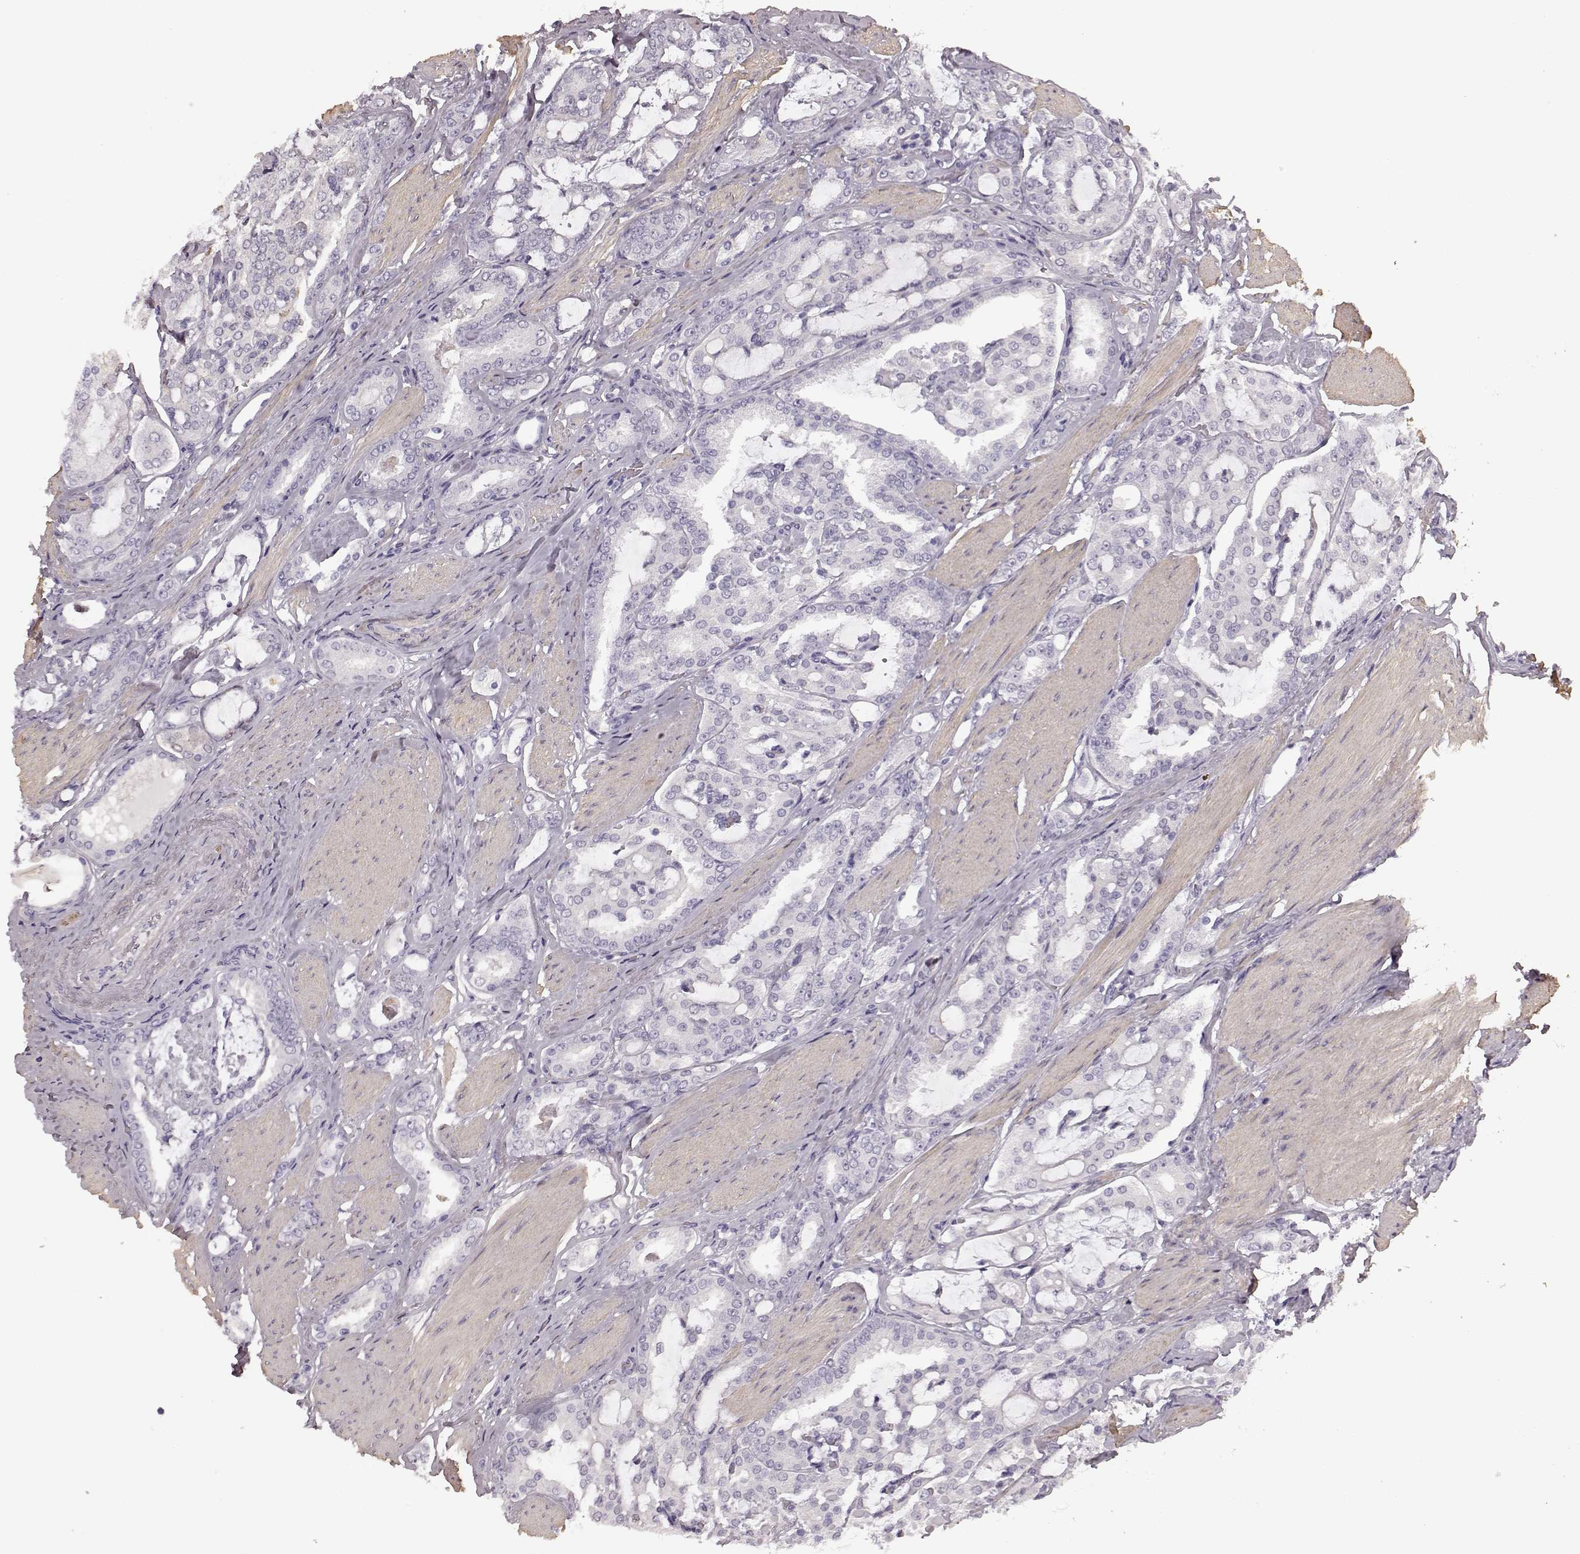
{"staining": {"intensity": "negative", "quantity": "none", "location": "none"}, "tissue": "prostate cancer", "cell_type": "Tumor cells", "image_type": "cancer", "snomed": [{"axis": "morphology", "description": "Adenocarcinoma, High grade"}, {"axis": "topography", "description": "Prostate"}], "caption": "The histopathology image displays no staining of tumor cells in prostate high-grade adenocarcinoma.", "gene": "SLCO3A1", "patient": {"sex": "male", "age": 63}}